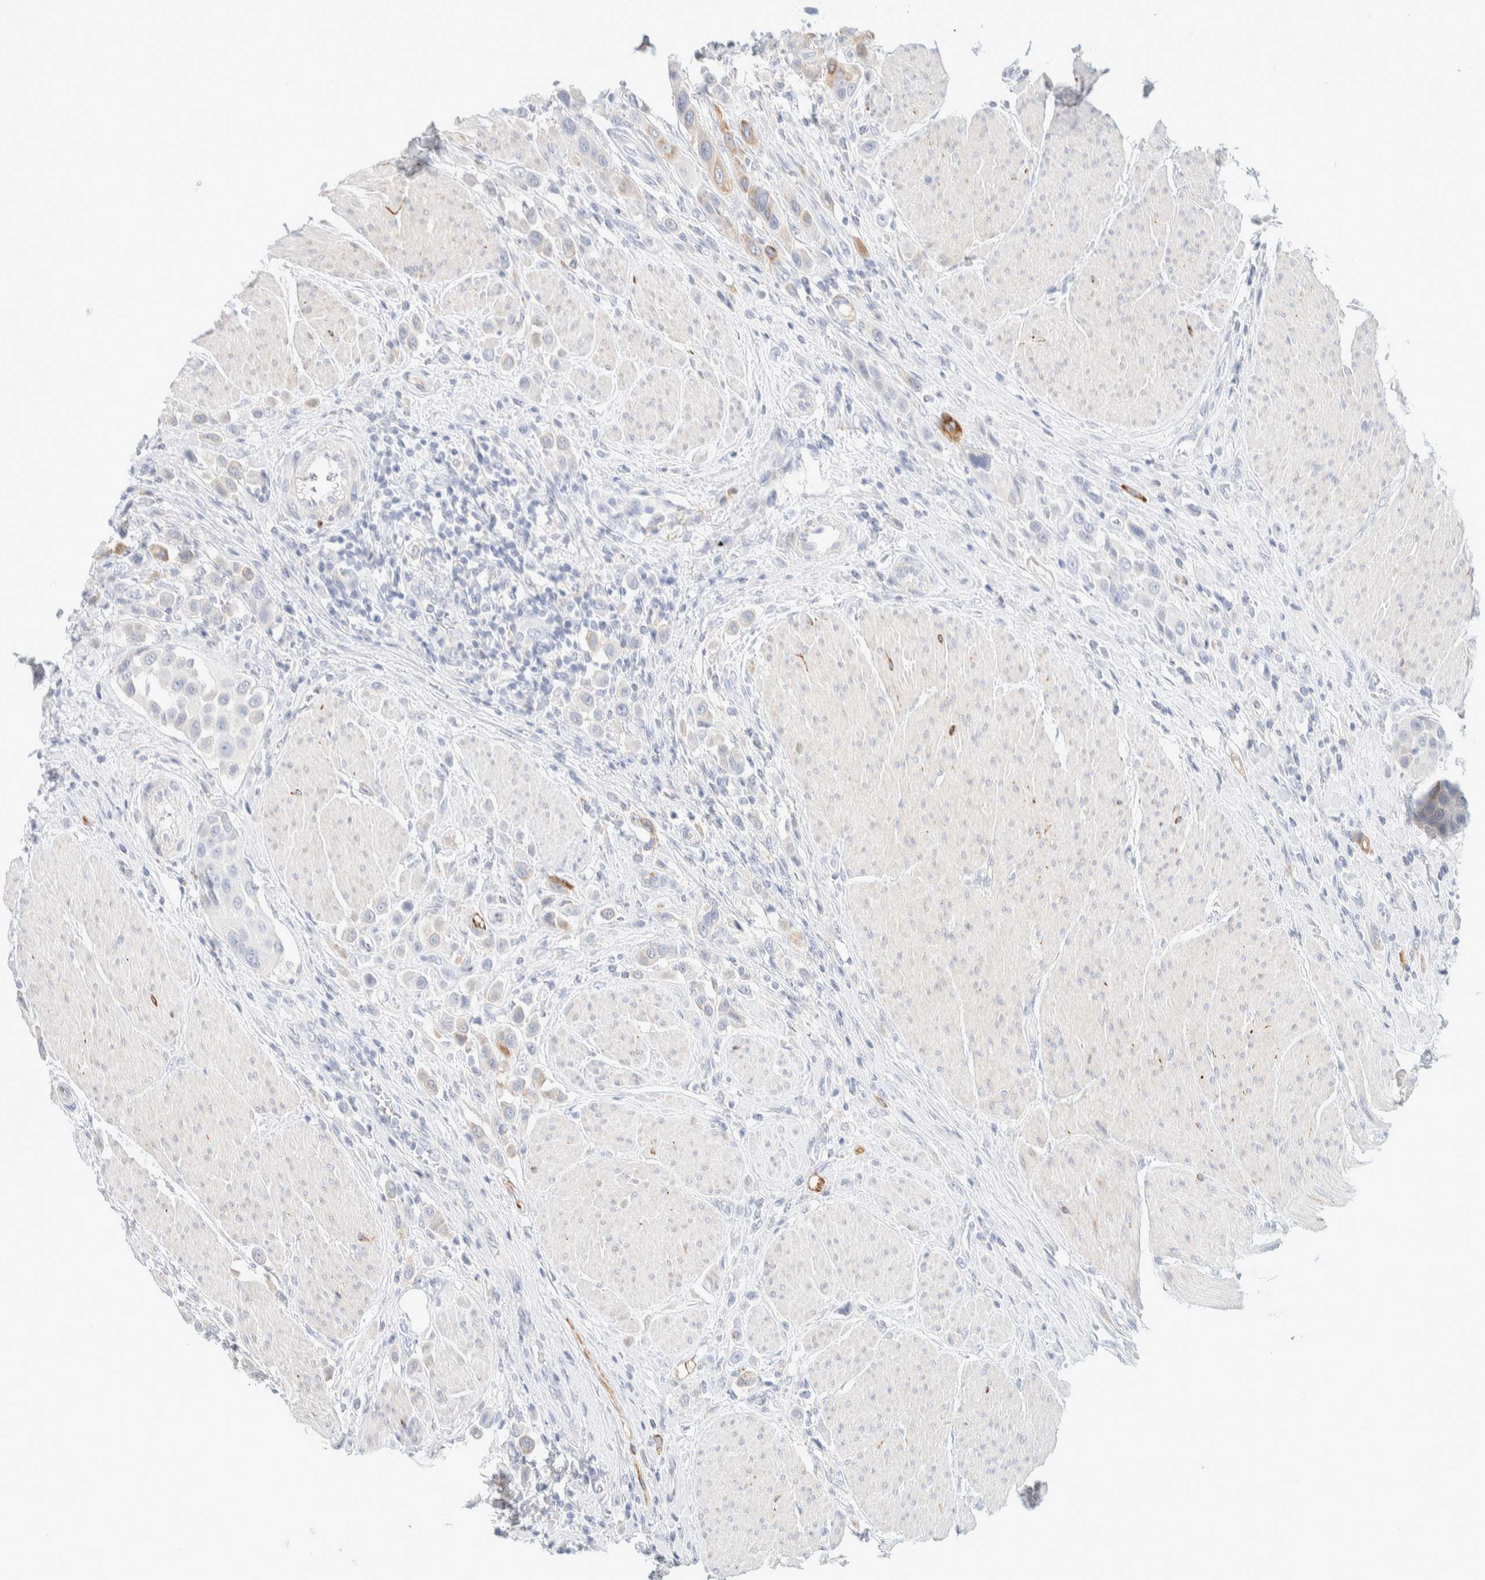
{"staining": {"intensity": "moderate", "quantity": "<25%", "location": "cytoplasmic/membranous"}, "tissue": "urothelial cancer", "cell_type": "Tumor cells", "image_type": "cancer", "snomed": [{"axis": "morphology", "description": "Urothelial carcinoma, High grade"}, {"axis": "topography", "description": "Urinary bladder"}], "caption": "The image demonstrates a brown stain indicating the presence of a protein in the cytoplasmic/membranous of tumor cells in urothelial carcinoma (high-grade). The protein of interest is shown in brown color, while the nuclei are stained blue.", "gene": "ATCAY", "patient": {"sex": "male", "age": 50}}